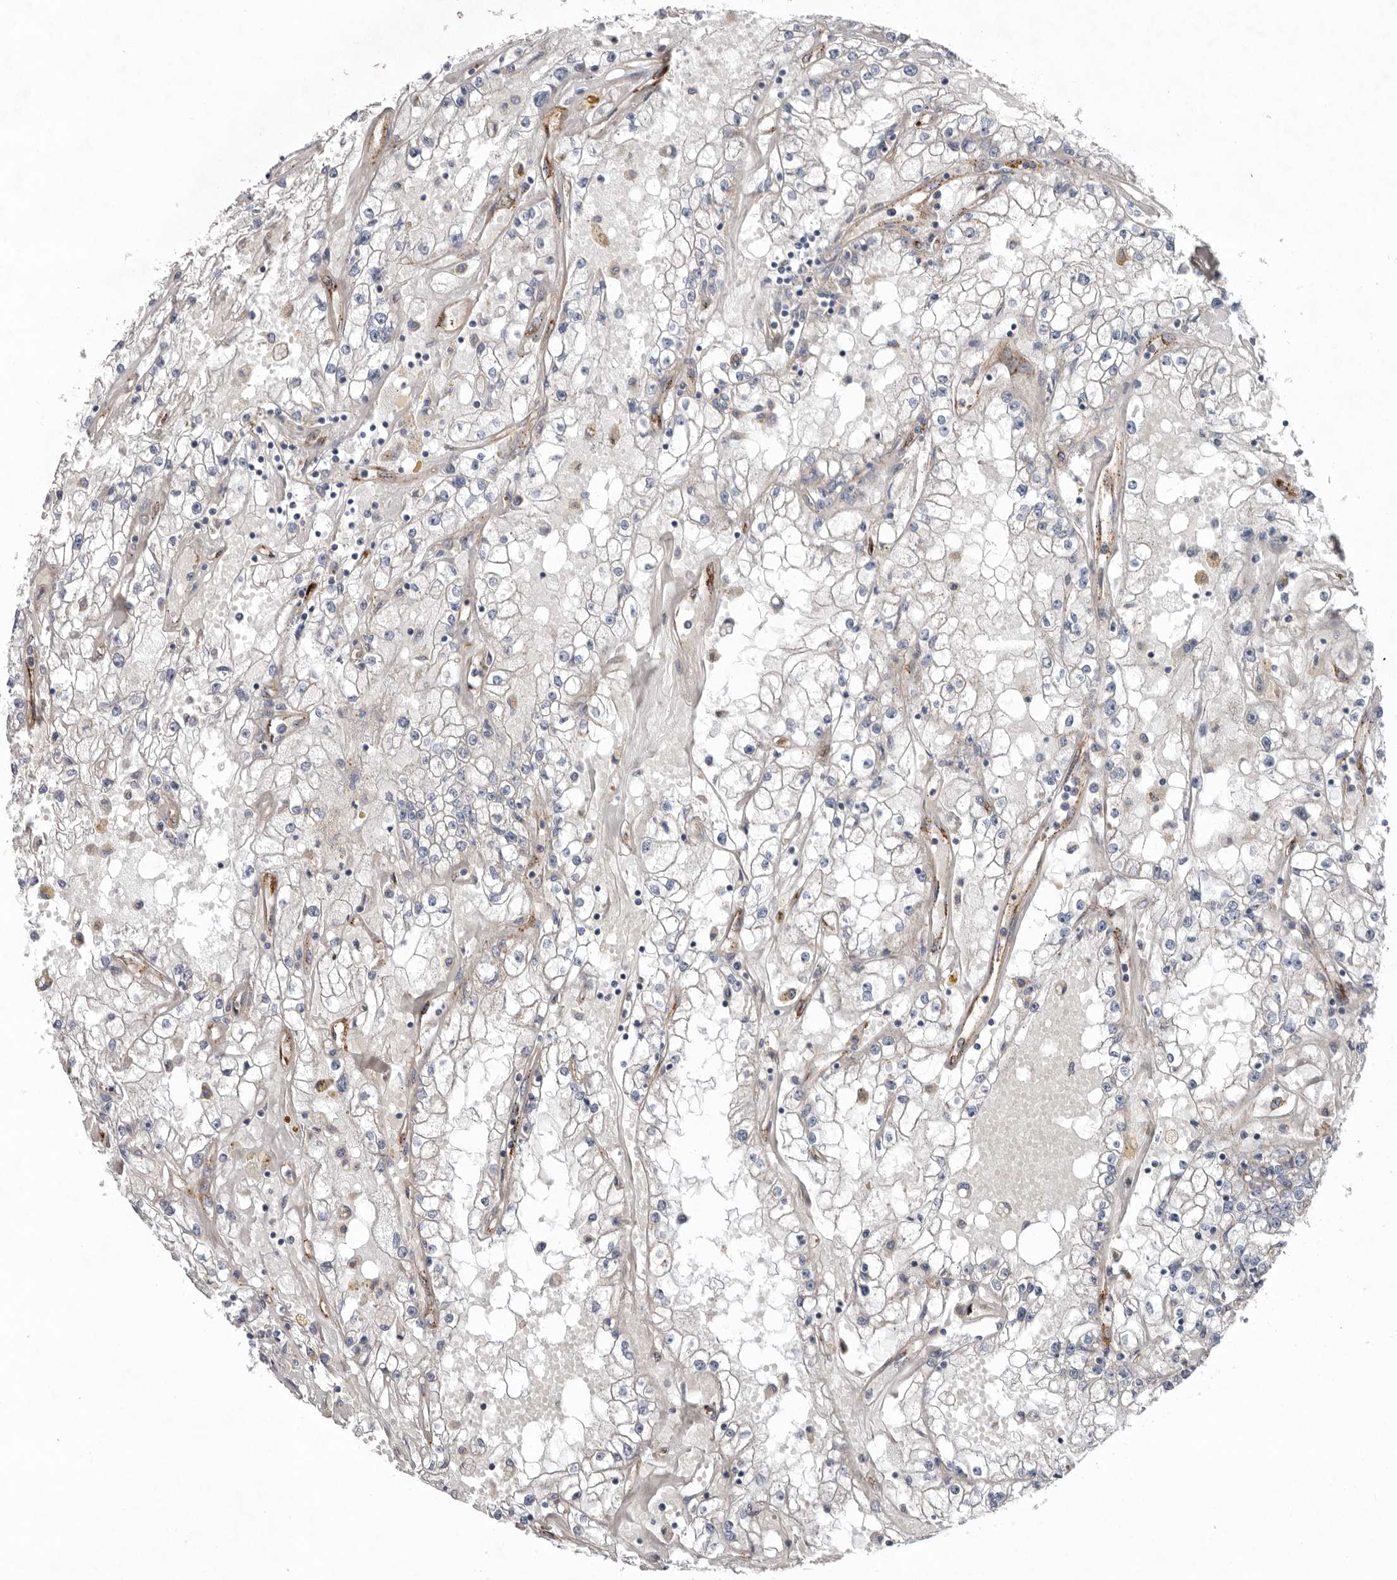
{"staining": {"intensity": "negative", "quantity": "none", "location": "none"}, "tissue": "renal cancer", "cell_type": "Tumor cells", "image_type": "cancer", "snomed": [{"axis": "morphology", "description": "Adenocarcinoma, NOS"}, {"axis": "topography", "description": "Kidney"}], "caption": "Adenocarcinoma (renal) was stained to show a protein in brown. There is no significant positivity in tumor cells.", "gene": "LUZP1", "patient": {"sex": "male", "age": 56}}